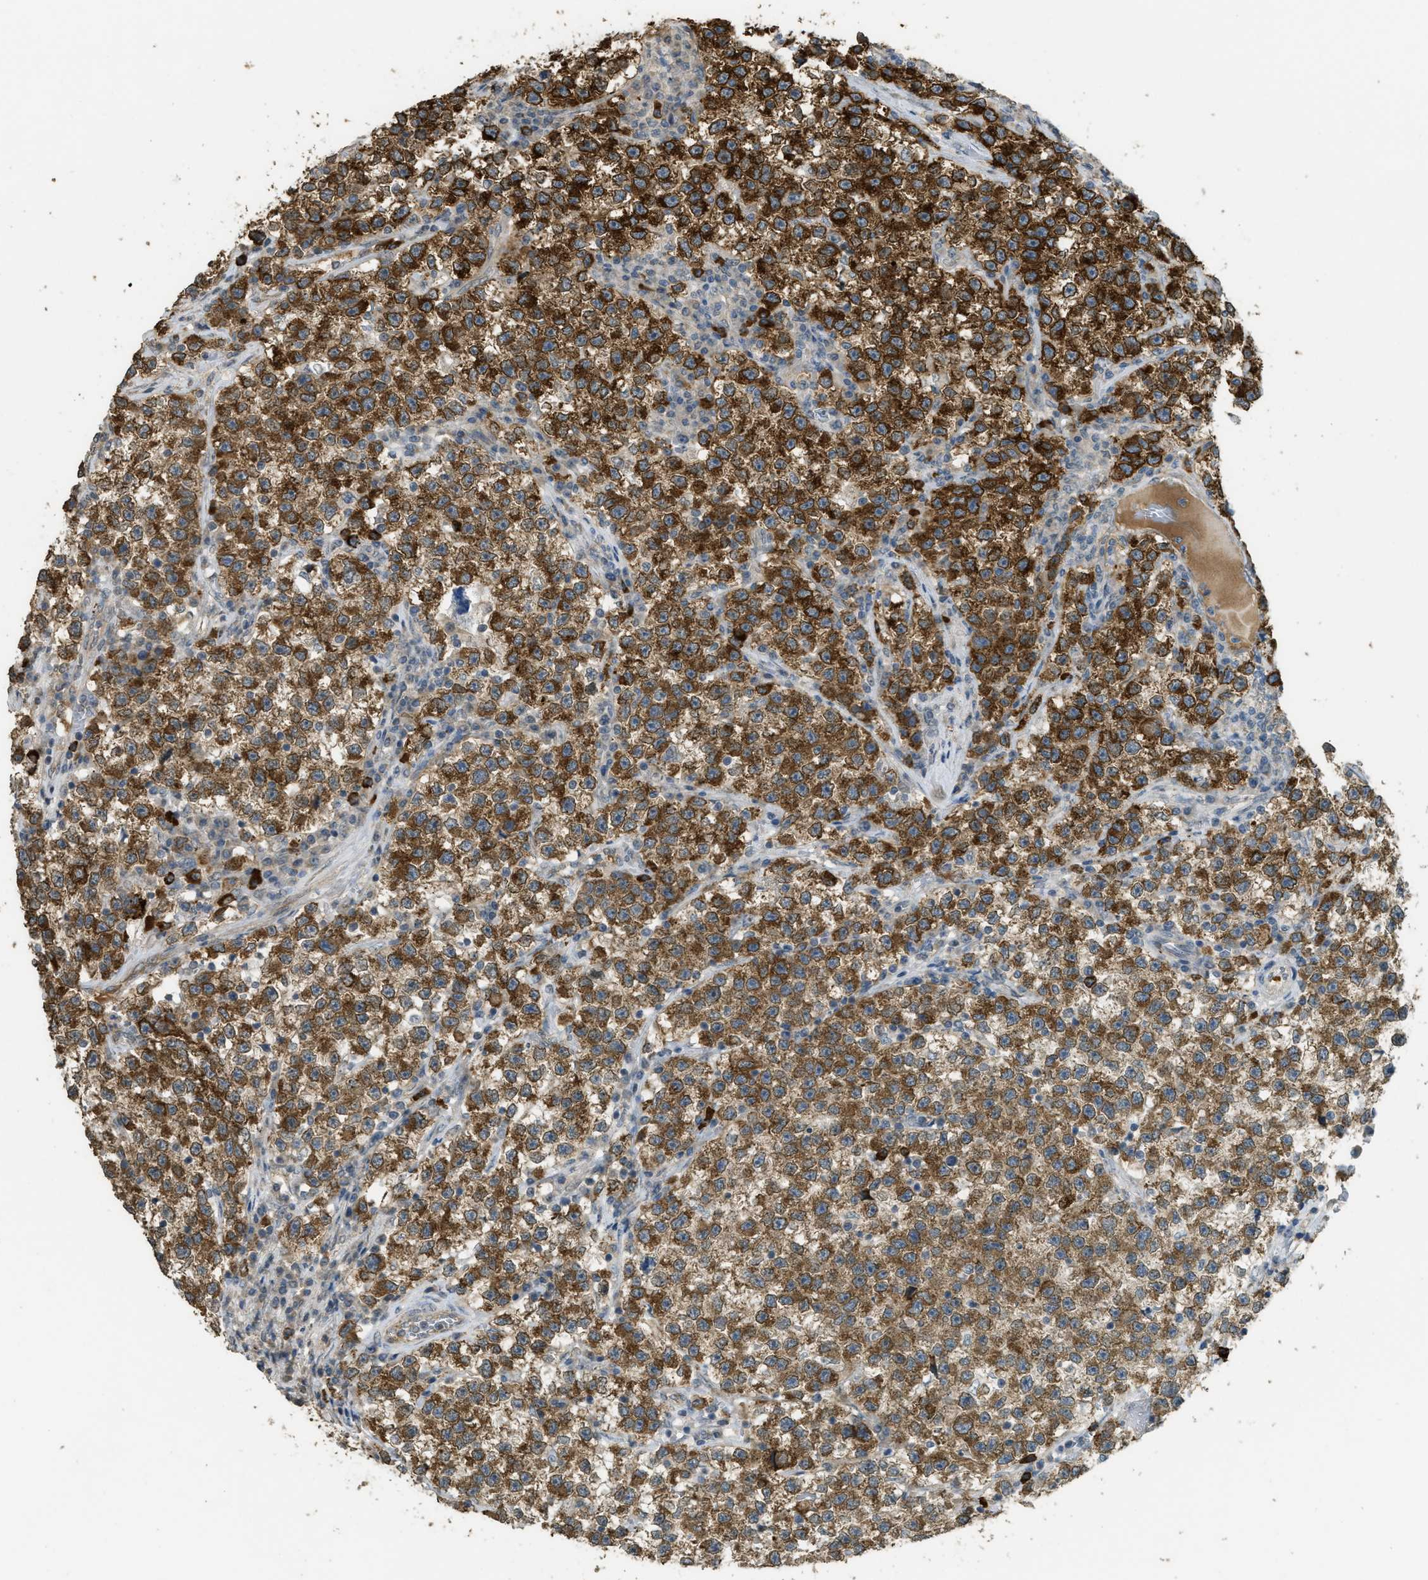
{"staining": {"intensity": "strong", "quantity": ">75%", "location": "cytoplasmic/membranous"}, "tissue": "testis cancer", "cell_type": "Tumor cells", "image_type": "cancer", "snomed": [{"axis": "morphology", "description": "Seminoma, NOS"}, {"axis": "topography", "description": "Testis"}], "caption": "IHC photomicrograph of neoplastic tissue: seminoma (testis) stained using immunohistochemistry (IHC) displays high levels of strong protein expression localized specifically in the cytoplasmic/membranous of tumor cells, appearing as a cytoplasmic/membranous brown color.", "gene": "IGF2BP2", "patient": {"sex": "male", "age": 22}}